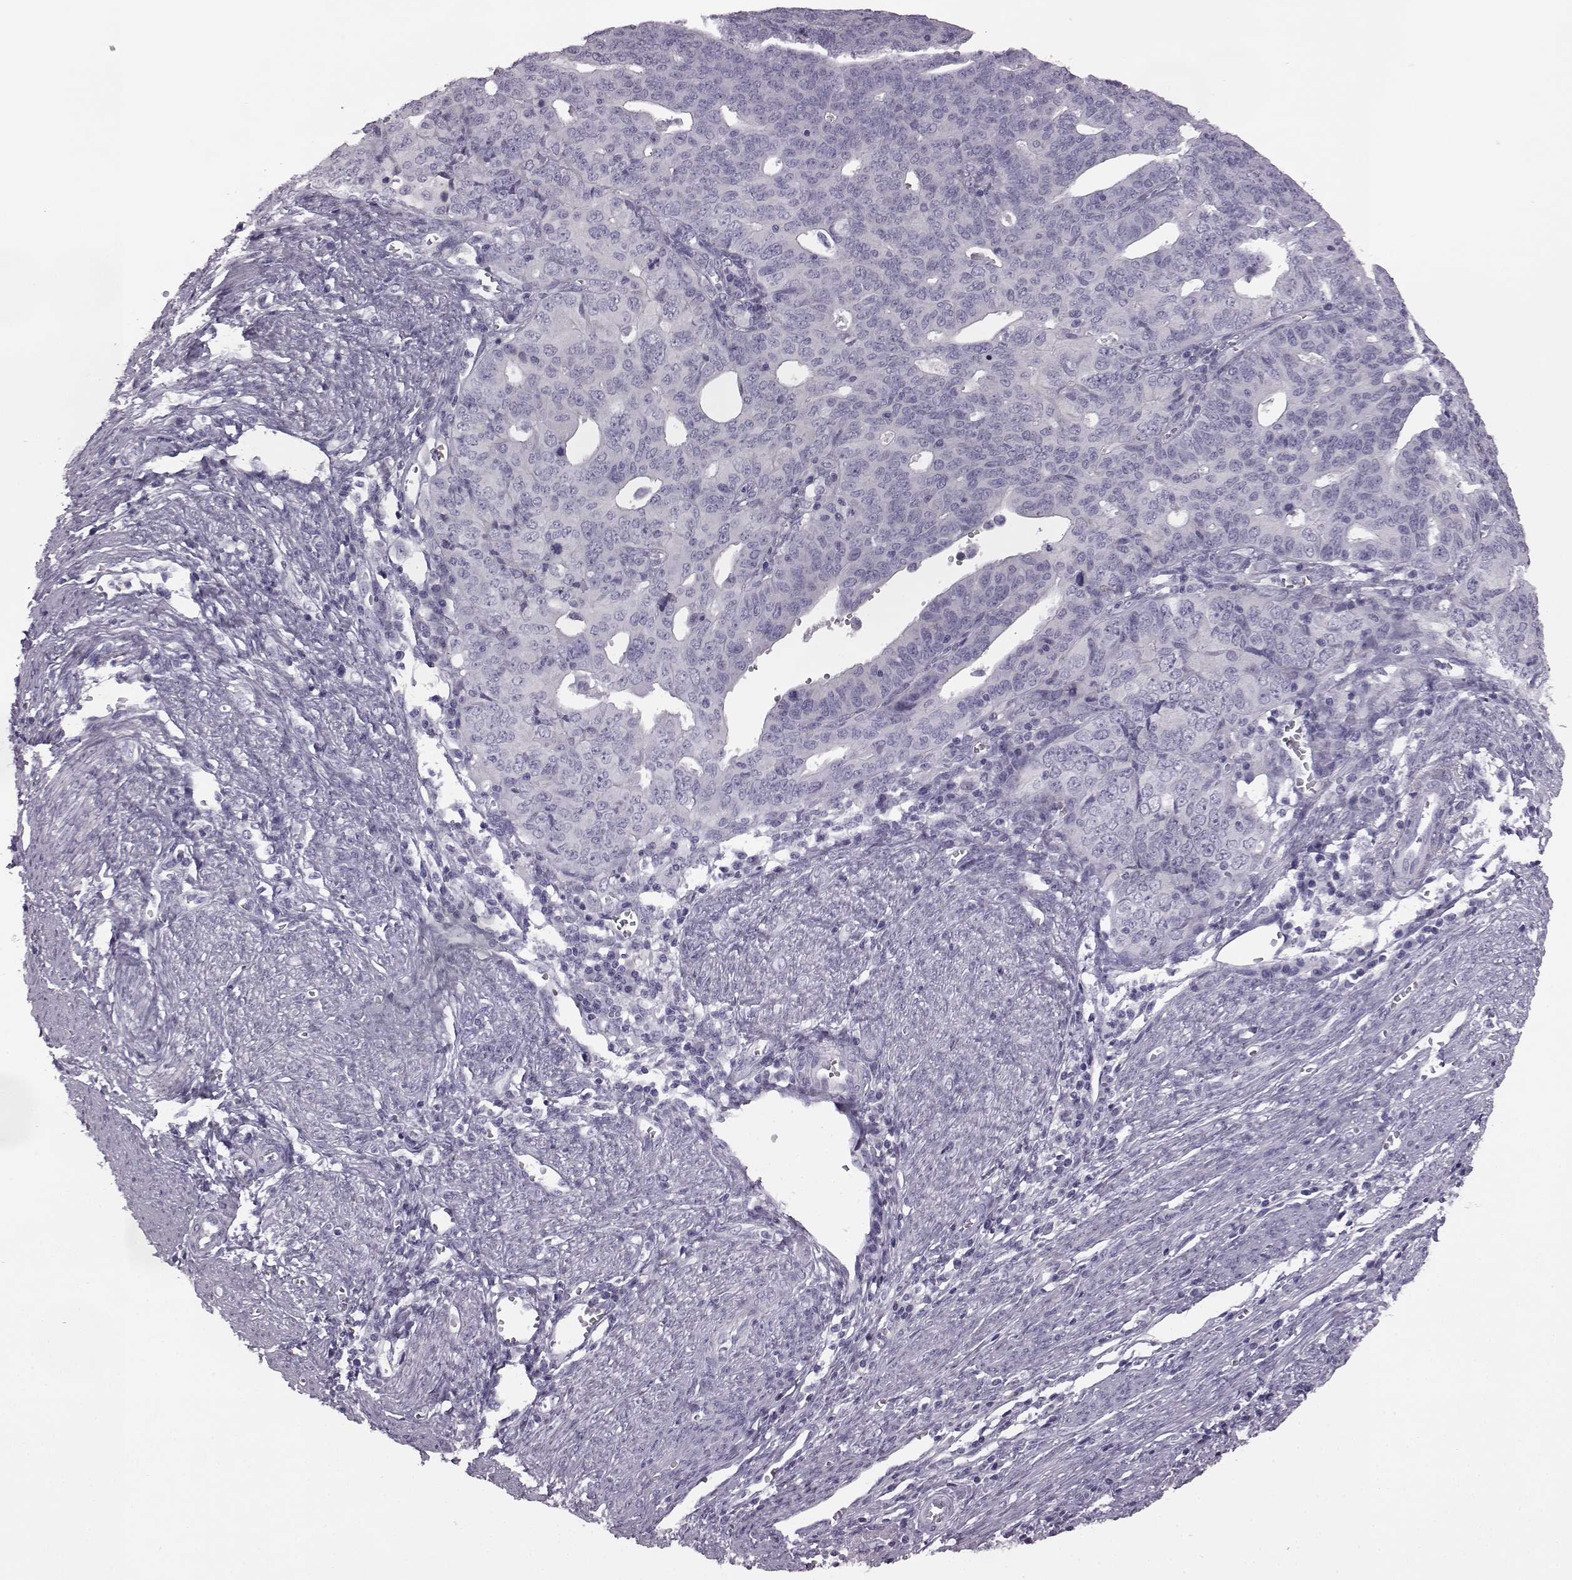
{"staining": {"intensity": "negative", "quantity": "none", "location": "none"}, "tissue": "endometrial cancer", "cell_type": "Tumor cells", "image_type": "cancer", "snomed": [{"axis": "morphology", "description": "Adenocarcinoma, NOS"}, {"axis": "topography", "description": "Endometrium"}], "caption": "This is a histopathology image of IHC staining of endometrial cancer, which shows no expression in tumor cells. (Stains: DAB immunohistochemistry with hematoxylin counter stain, Microscopy: brightfield microscopy at high magnification).", "gene": "ODAD4", "patient": {"sex": "female", "age": 65}}